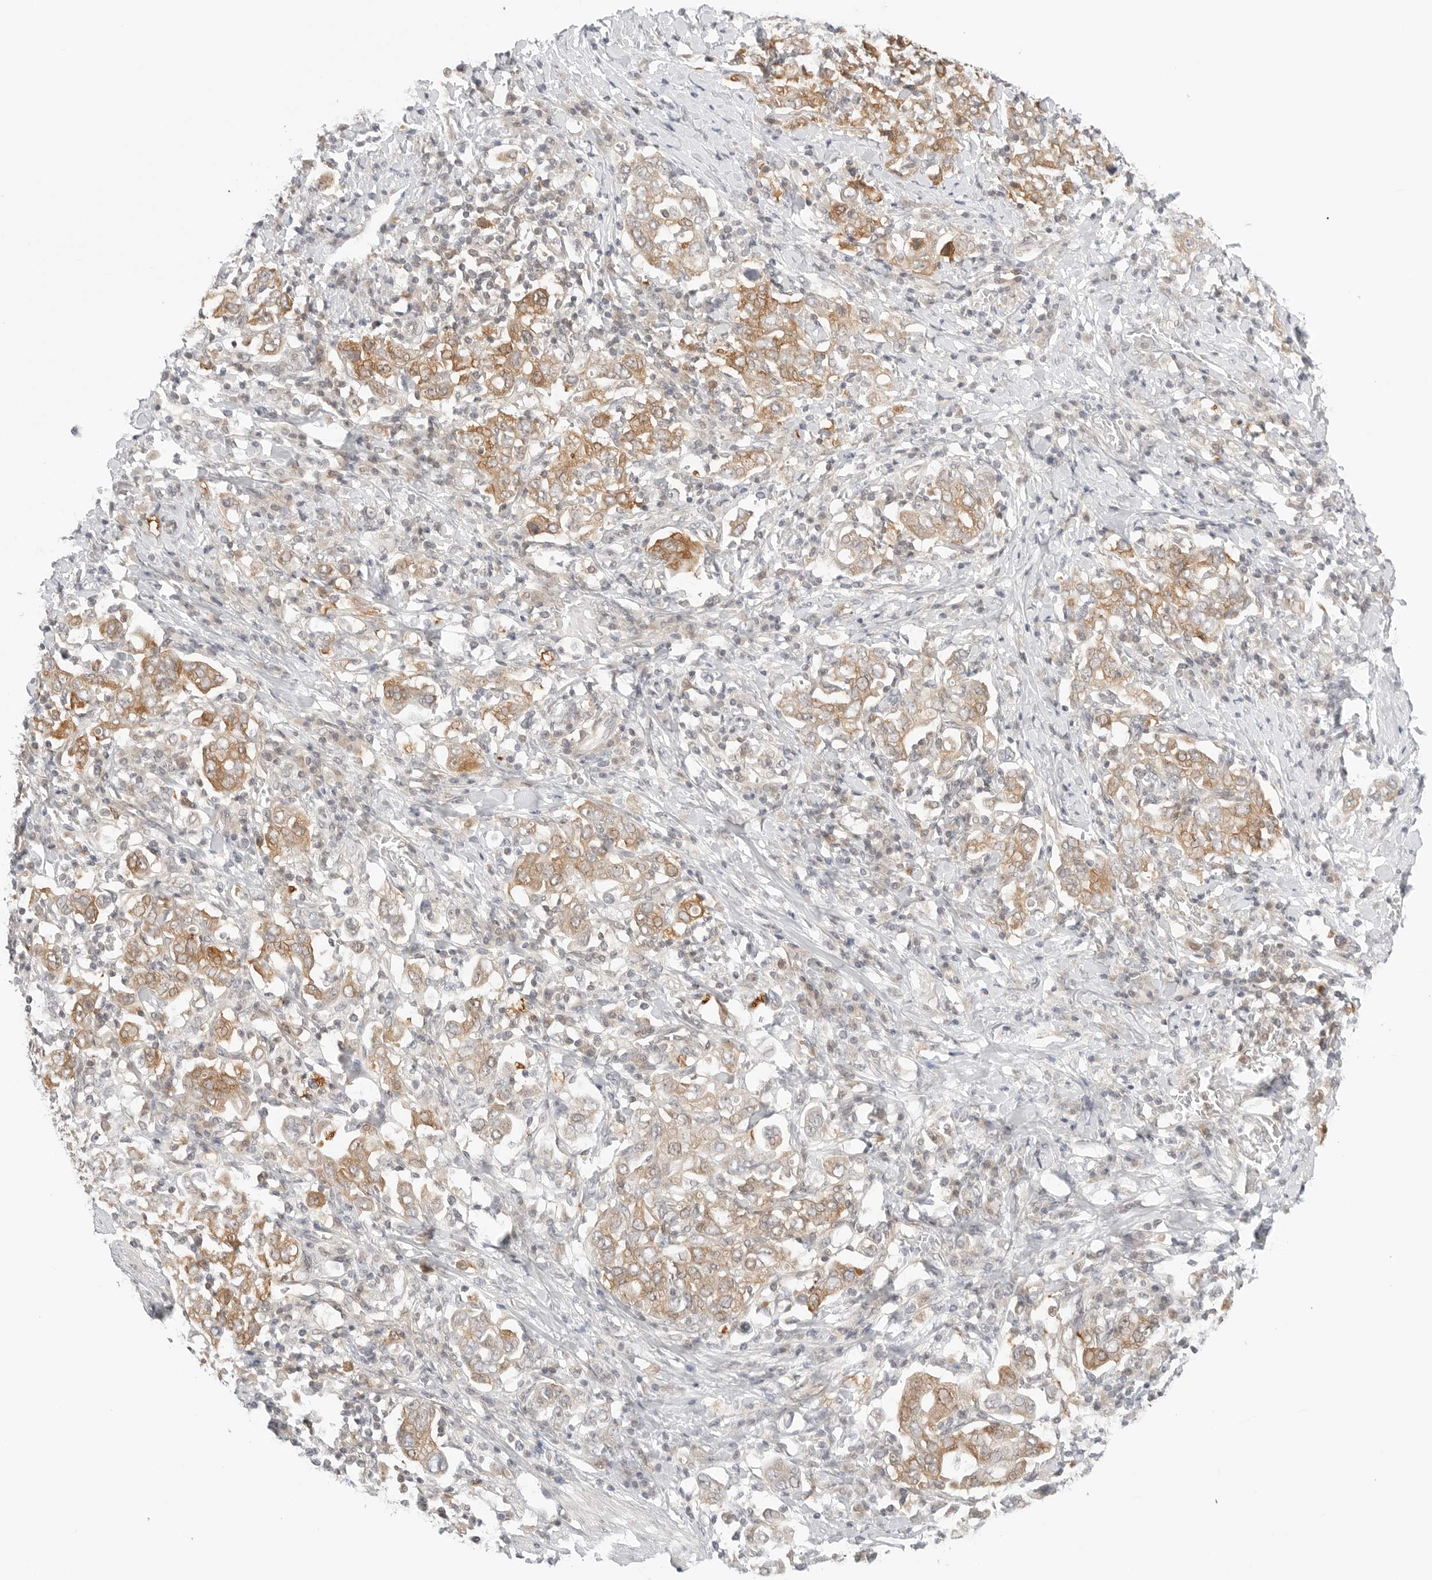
{"staining": {"intensity": "moderate", "quantity": ">75%", "location": "cytoplasmic/membranous"}, "tissue": "stomach cancer", "cell_type": "Tumor cells", "image_type": "cancer", "snomed": [{"axis": "morphology", "description": "Adenocarcinoma, NOS"}, {"axis": "topography", "description": "Stomach, upper"}], "caption": "The photomicrograph demonstrates a brown stain indicating the presence of a protein in the cytoplasmic/membranous of tumor cells in stomach cancer (adenocarcinoma).", "gene": "NUDC", "patient": {"sex": "male", "age": 62}}